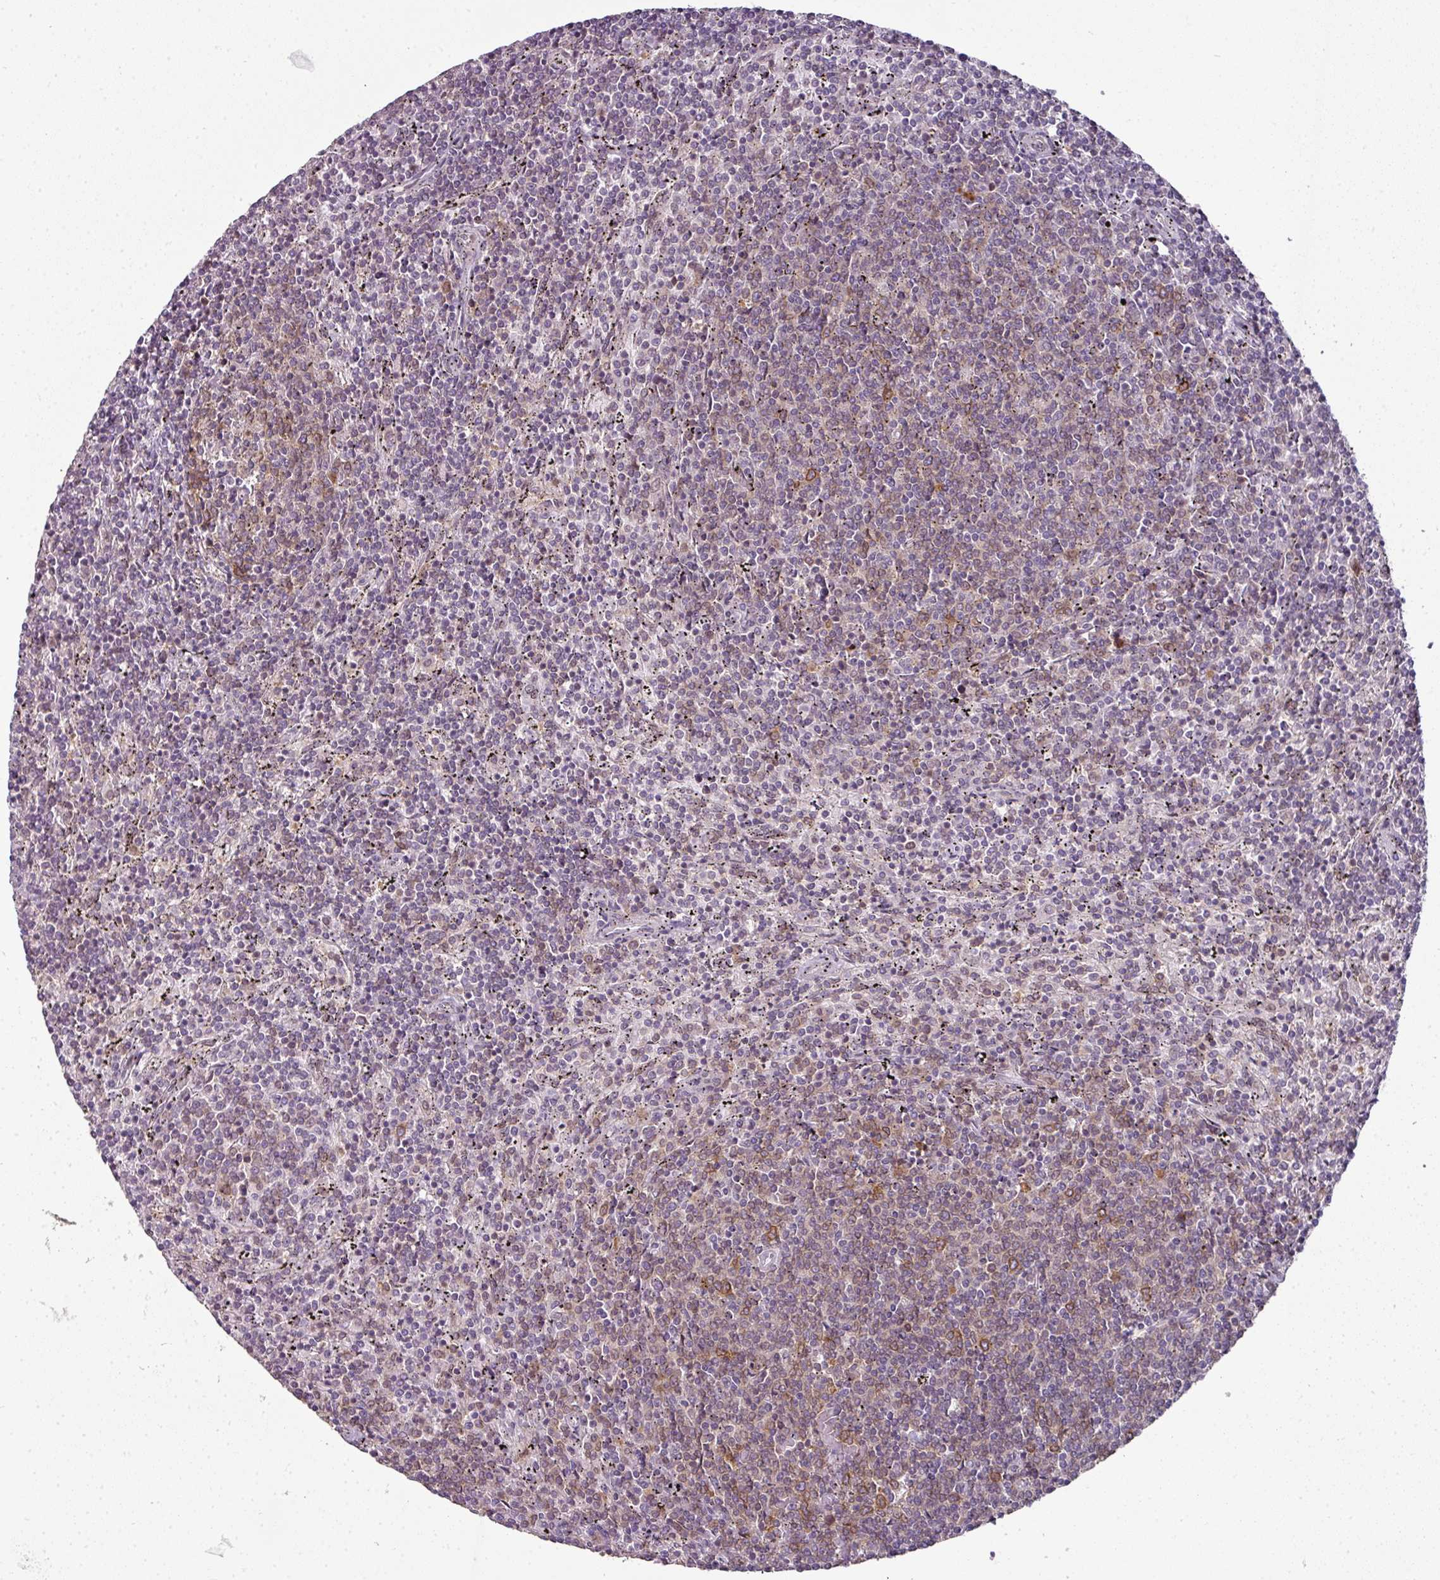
{"staining": {"intensity": "weak", "quantity": "<25%", "location": "cytoplasmic/membranous,nuclear"}, "tissue": "lymphoma", "cell_type": "Tumor cells", "image_type": "cancer", "snomed": [{"axis": "morphology", "description": "Malignant lymphoma, non-Hodgkin's type, Low grade"}, {"axis": "topography", "description": "Spleen"}], "caption": "Tumor cells are negative for brown protein staining in low-grade malignant lymphoma, non-Hodgkin's type.", "gene": "RANGAP1", "patient": {"sex": "female", "age": 50}}